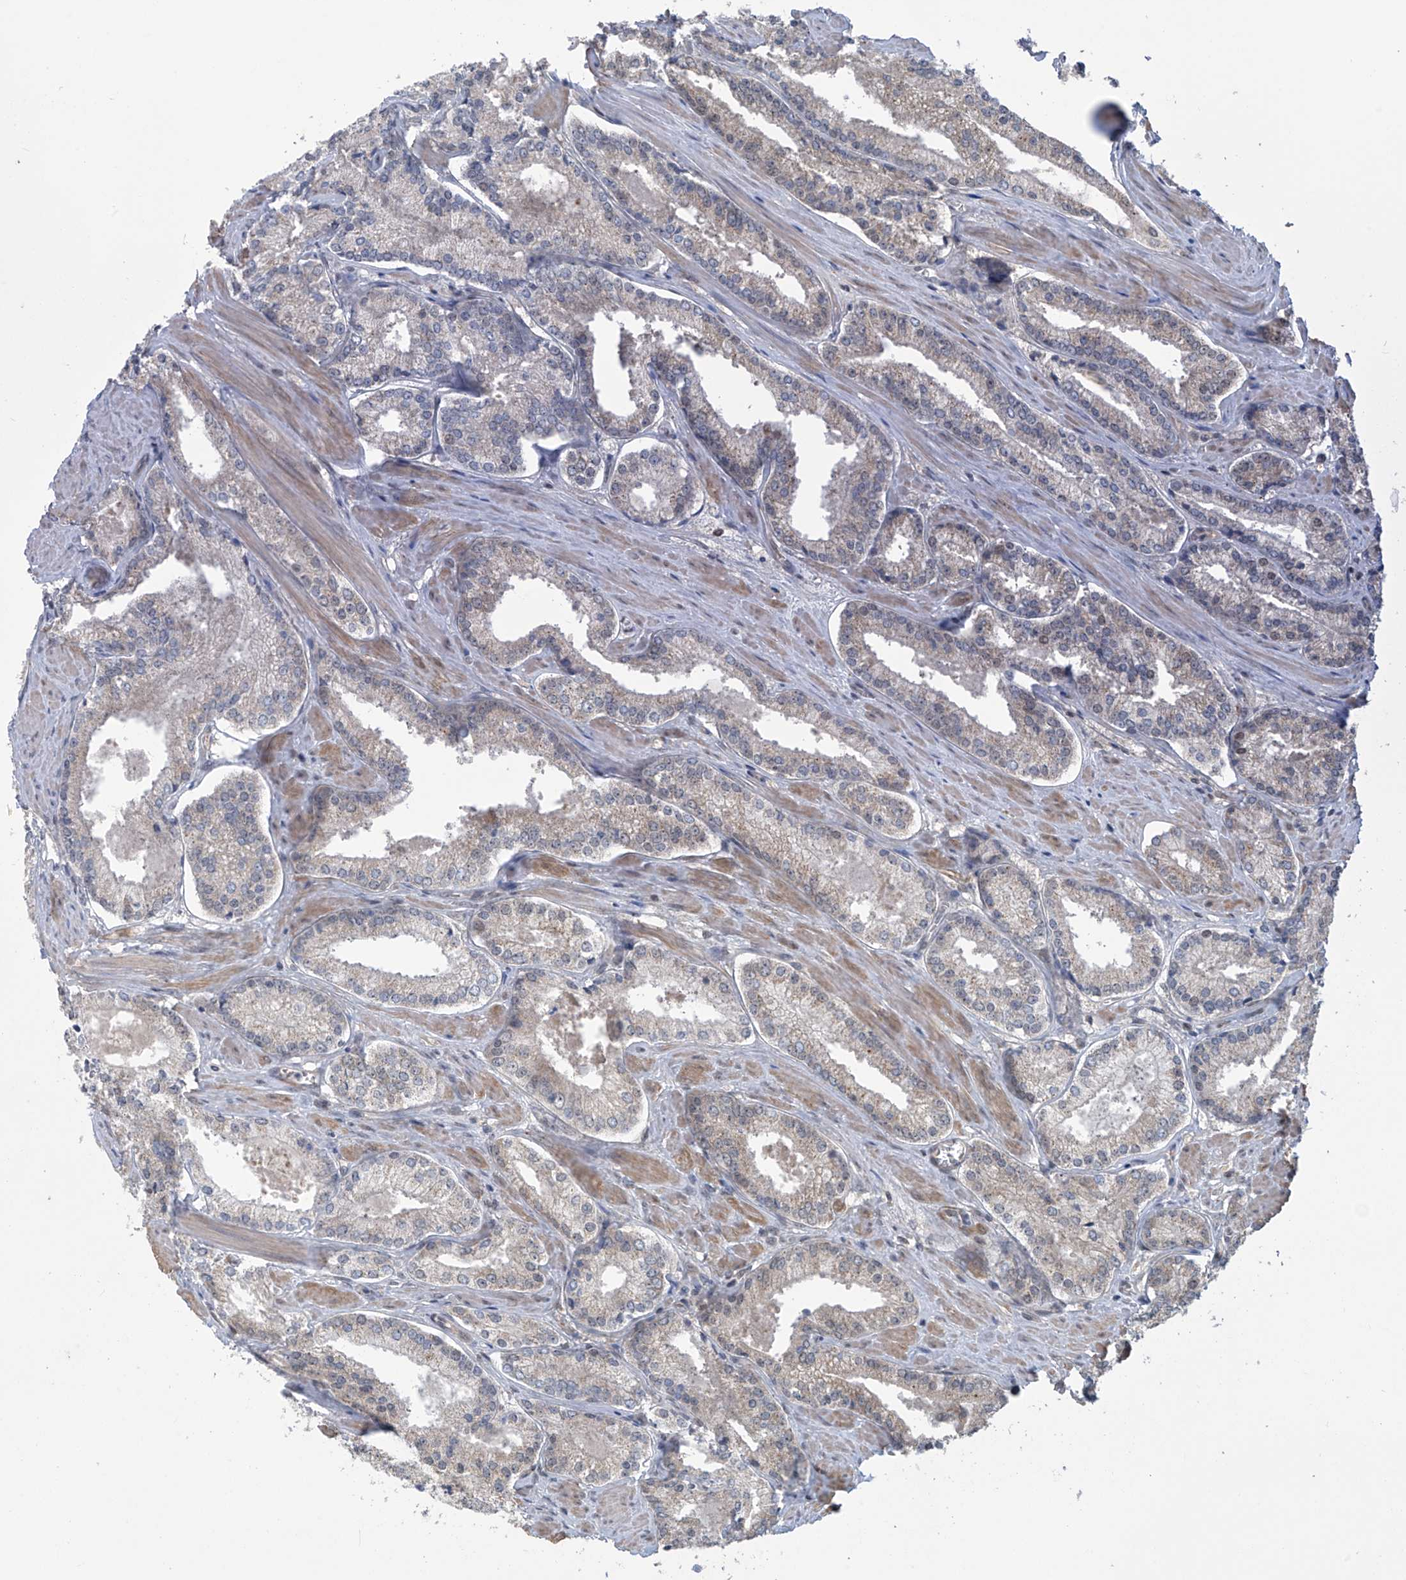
{"staining": {"intensity": "negative", "quantity": "none", "location": "none"}, "tissue": "prostate cancer", "cell_type": "Tumor cells", "image_type": "cancer", "snomed": [{"axis": "morphology", "description": "Adenocarcinoma, Low grade"}, {"axis": "topography", "description": "Prostate"}], "caption": "A photomicrograph of human prostate low-grade adenocarcinoma is negative for staining in tumor cells.", "gene": "ABHD13", "patient": {"sex": "male", "age": 54}}